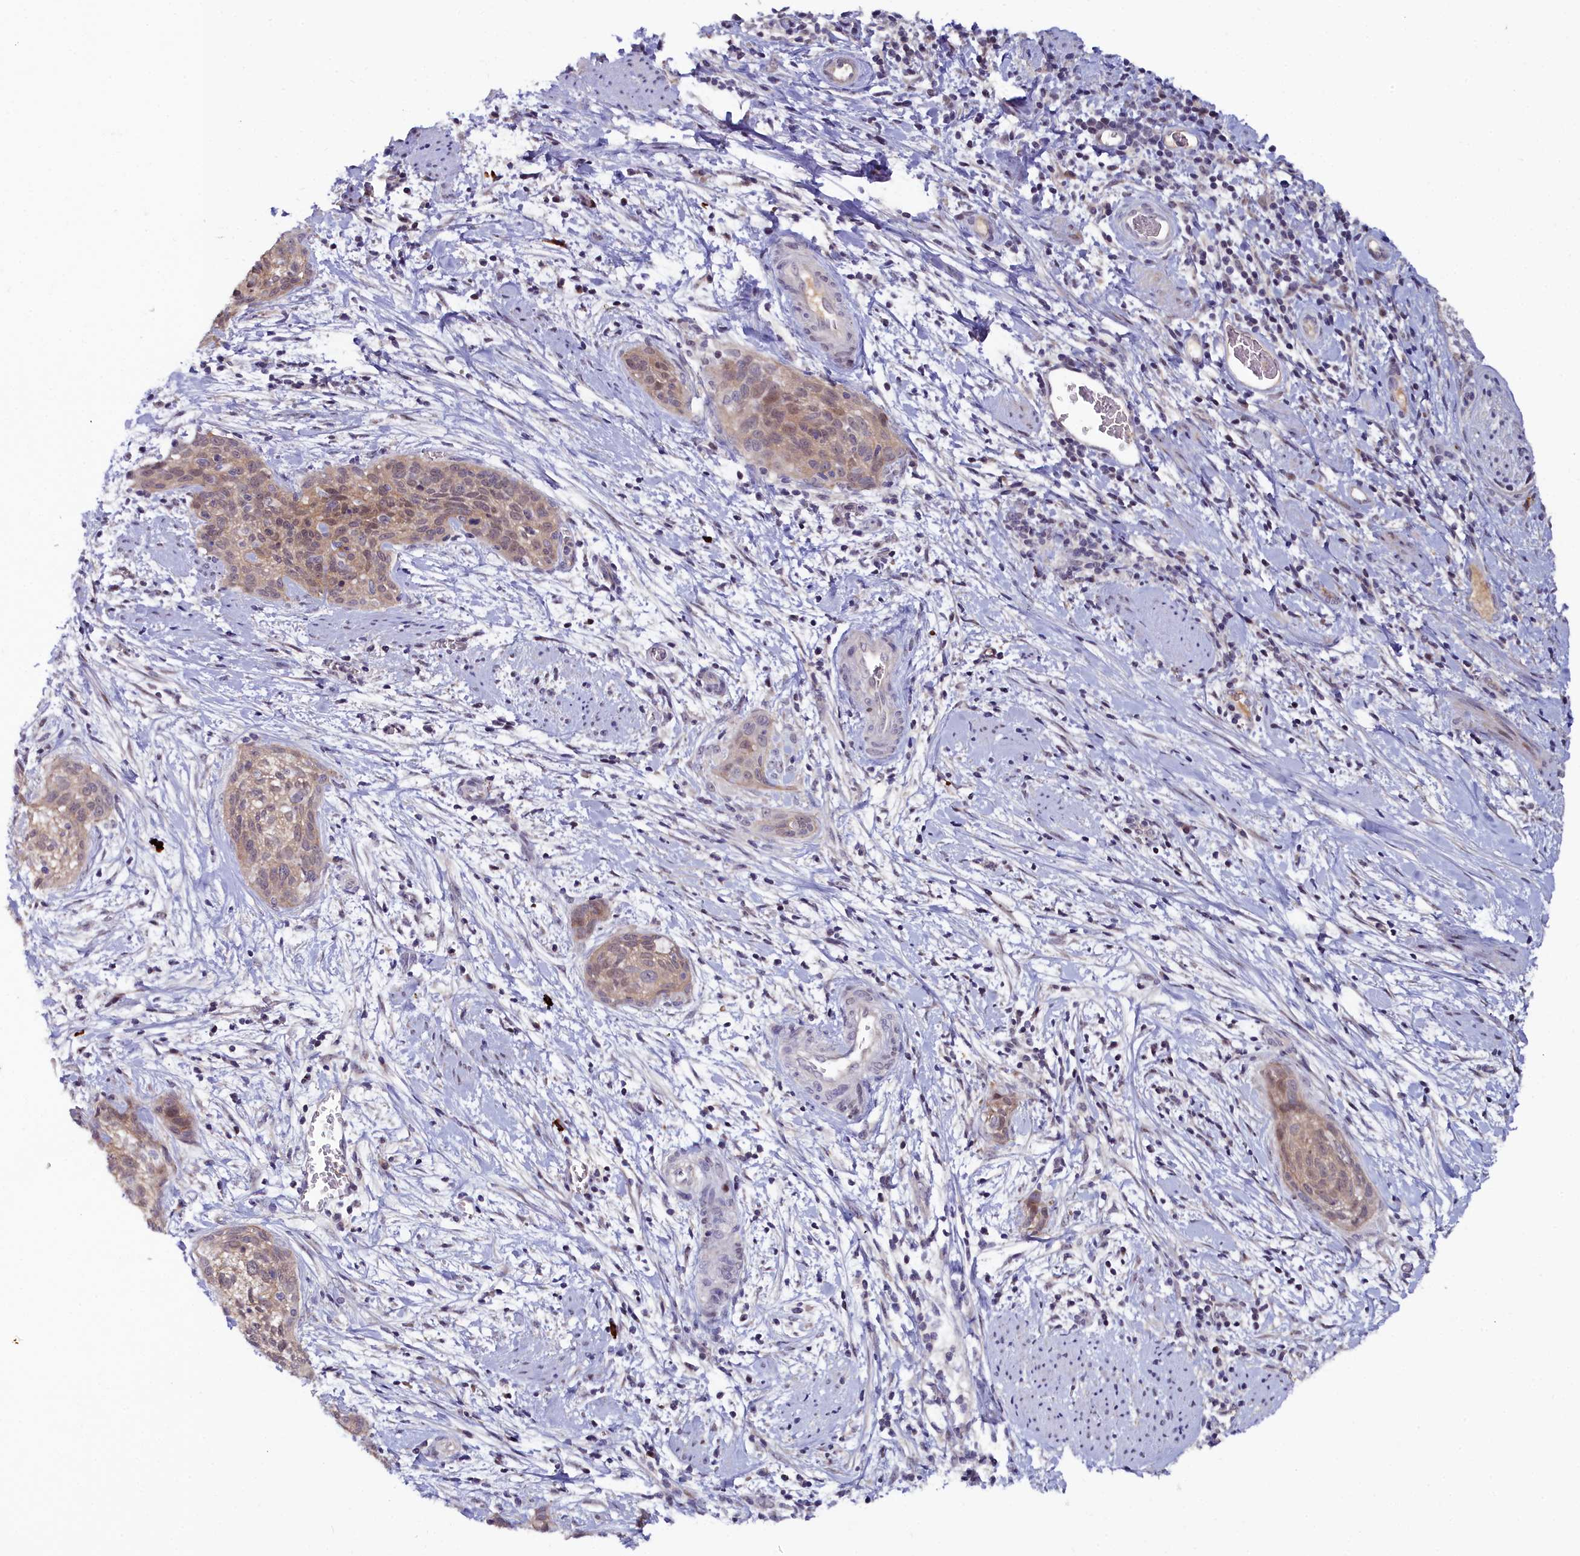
{"staining": {"intensity": "weak", "quantity": "25%-75%", "location": "cytoplasmic/membranous,nuclear"}, "tissue": "cervical cancer", "cell_type": "Tumor cells", "image_type": "cancer", "snomed": [{"axis": "morphology", "description": "Squamous cell carcinoma, NOS"}, {"axis": "topography", "description": "Cervix"}], "caption": "A low amount of weak cytoplasmic/membranous and nuclear expression is identified in approximately 25%-75% of tumor cells in squamous cell carcinoma (cervical) tissue.", "gene": "KCTD18", "patient": {"sex": "female", "age": 55}}